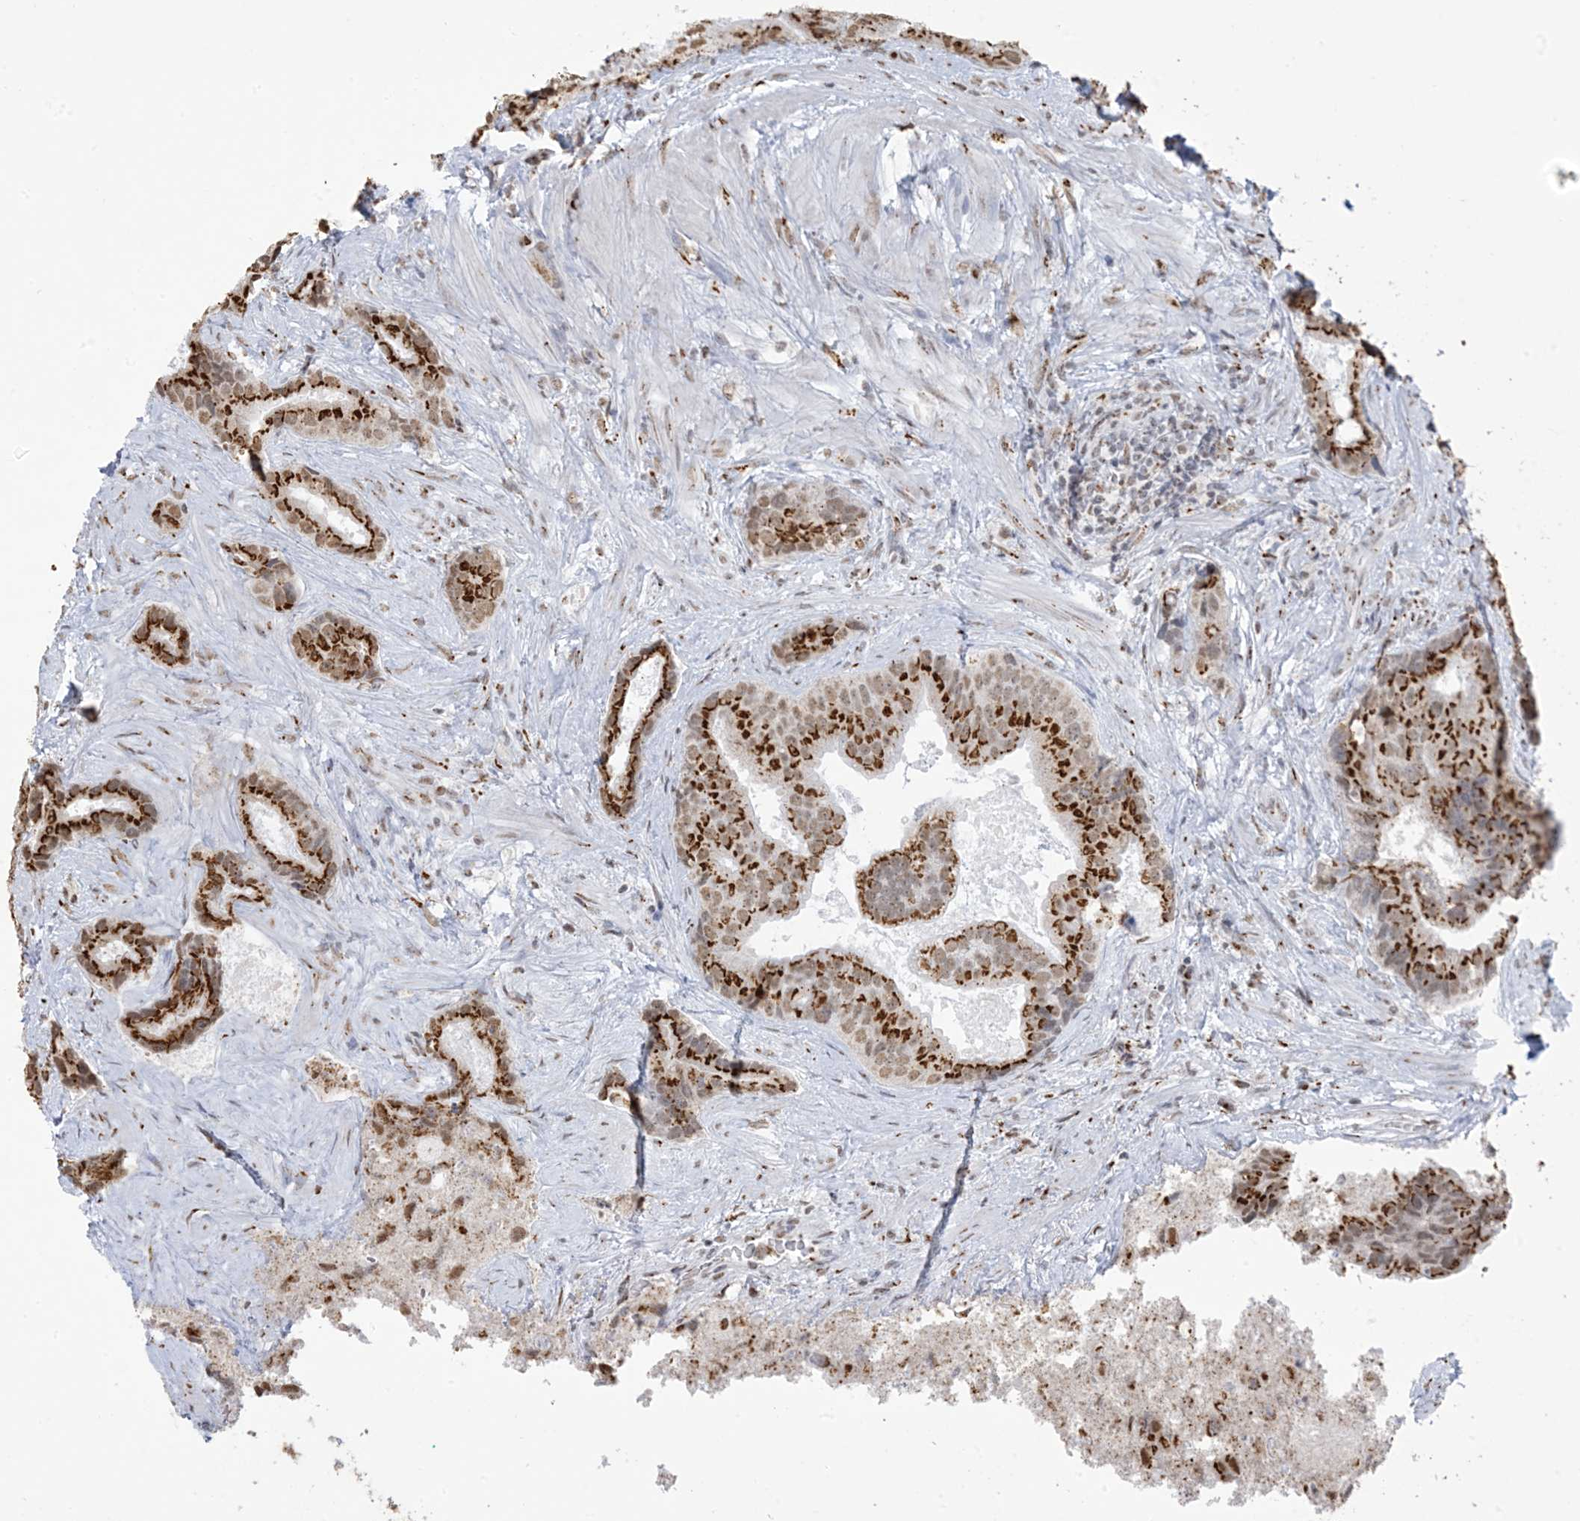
{"staining": {"intensity": "strong", "quantity": ">75%", "location": "cytoplasmic/membranous,nuclear"}, "tissue": "prostate cancer", "cell_type": "Tumor cells", "image_type": "cancer", "snomed": [{"axis": "morphology", "description": "Adenocarcinoma, High grade"}, {"axis": "topography", "description": "Prostate"}], "caption": "Immunohistochemistry (IHC) of human prostate cancer (high-grade adenocarcinoma) displays high levels of strong cytoplasmic/membranous and nuclear expression in about >75% of tumor cells.", "gene": "GPR107", "patient": {"sex": "male", "age": 70}}